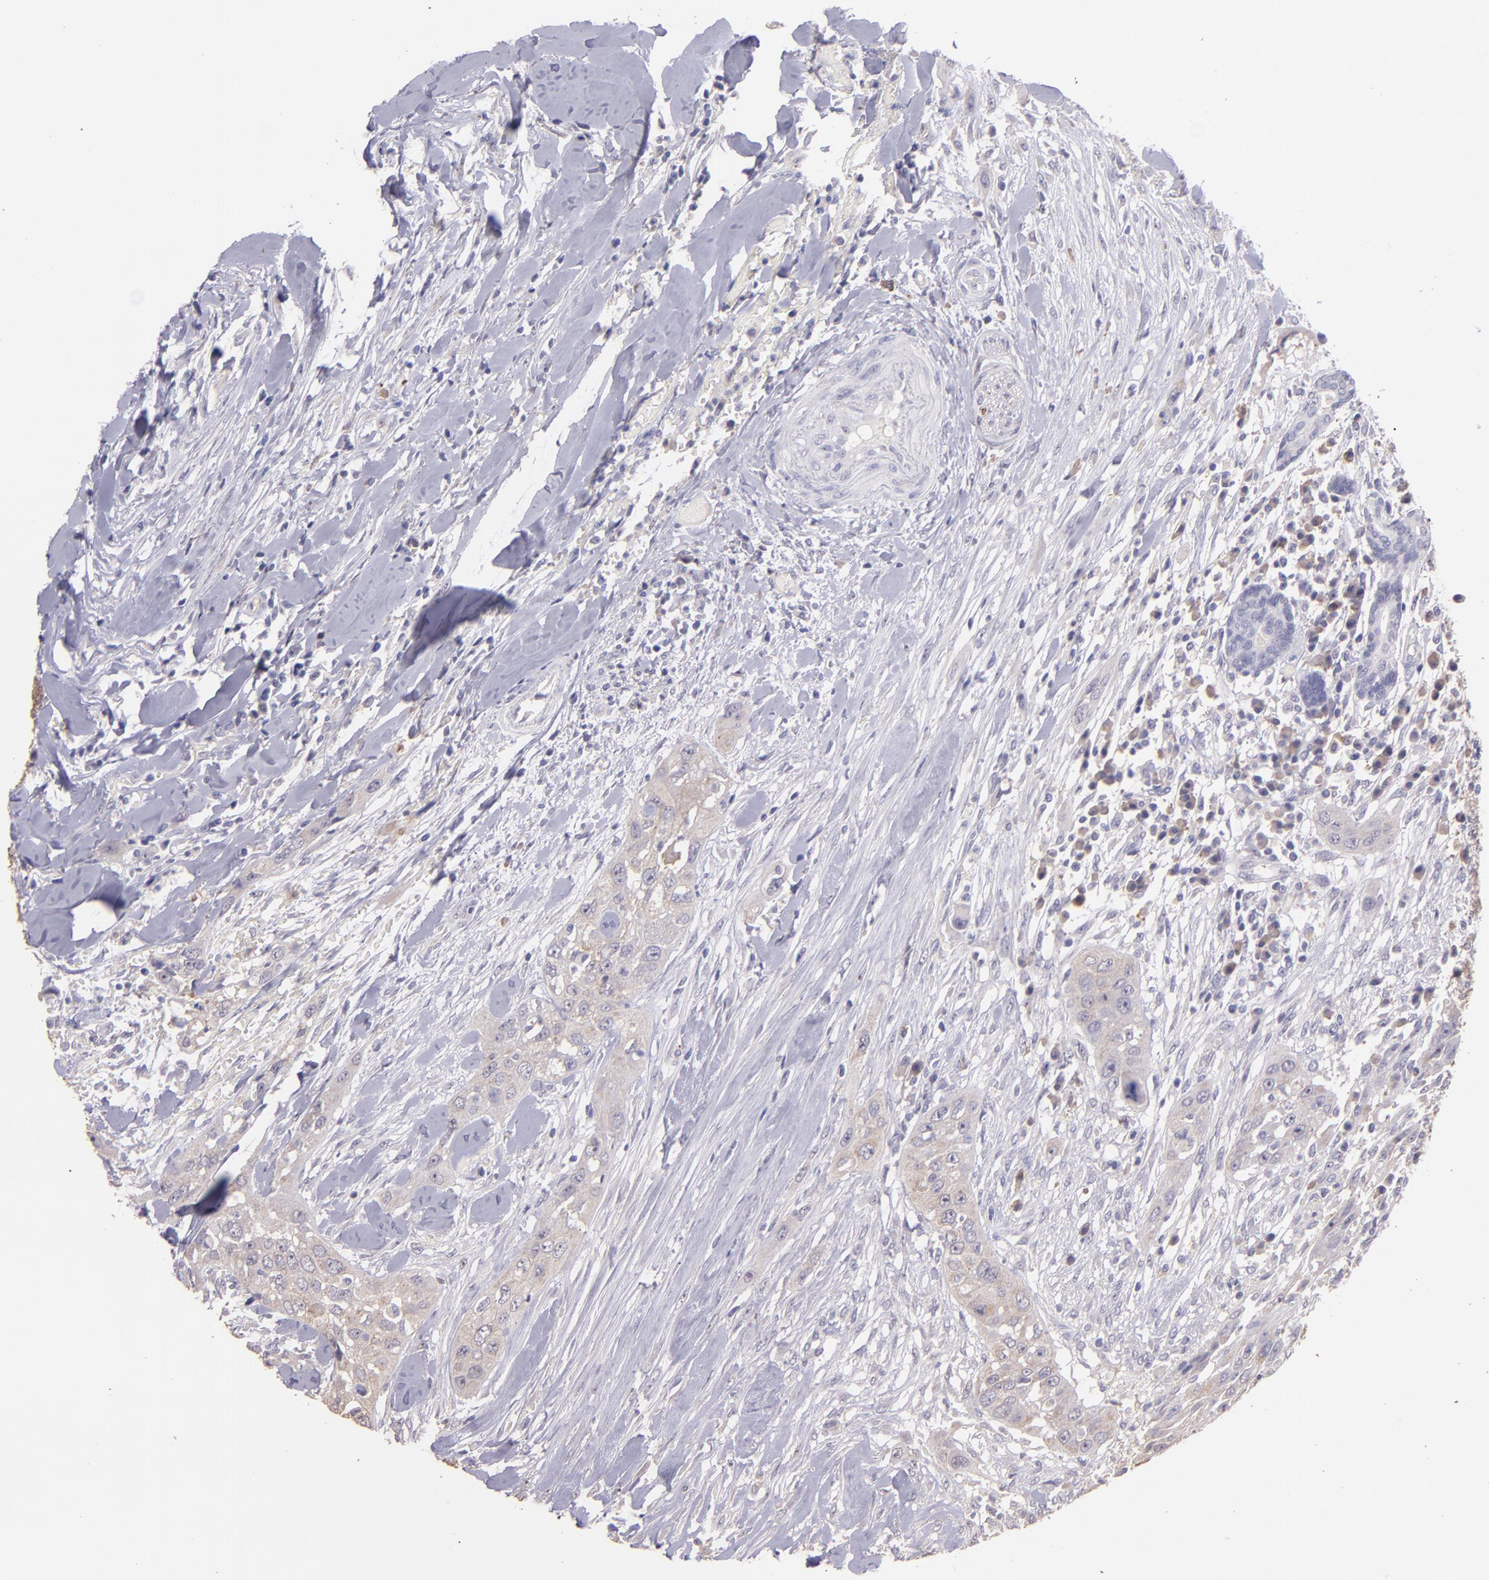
{"staining": {"intensity": "weak", "quantity": "<25%", "location": "cytoplasmic/membranous"}, "tissue": "head and neck cancer", "cell_type": "Tumor cells", "image_type": "cancer", "snomed": [{"axis": "morphology", "description": "Neoplasm, malignant, NOS"}, {"axis": "topography", "description": "Salivary gland"}, {"axis": "topography", "description": "Head-Neck"}], "caption": "An image of human head and neck cancer (neoplasm (malignant)) is negative for staining in tumor cells. (DAB (3,3'-diaminobenzidine) immunohistochemistry (IHC), high magnification).", "gene": "PAPPA", "patient": {"sex": "male", "age": 43}}